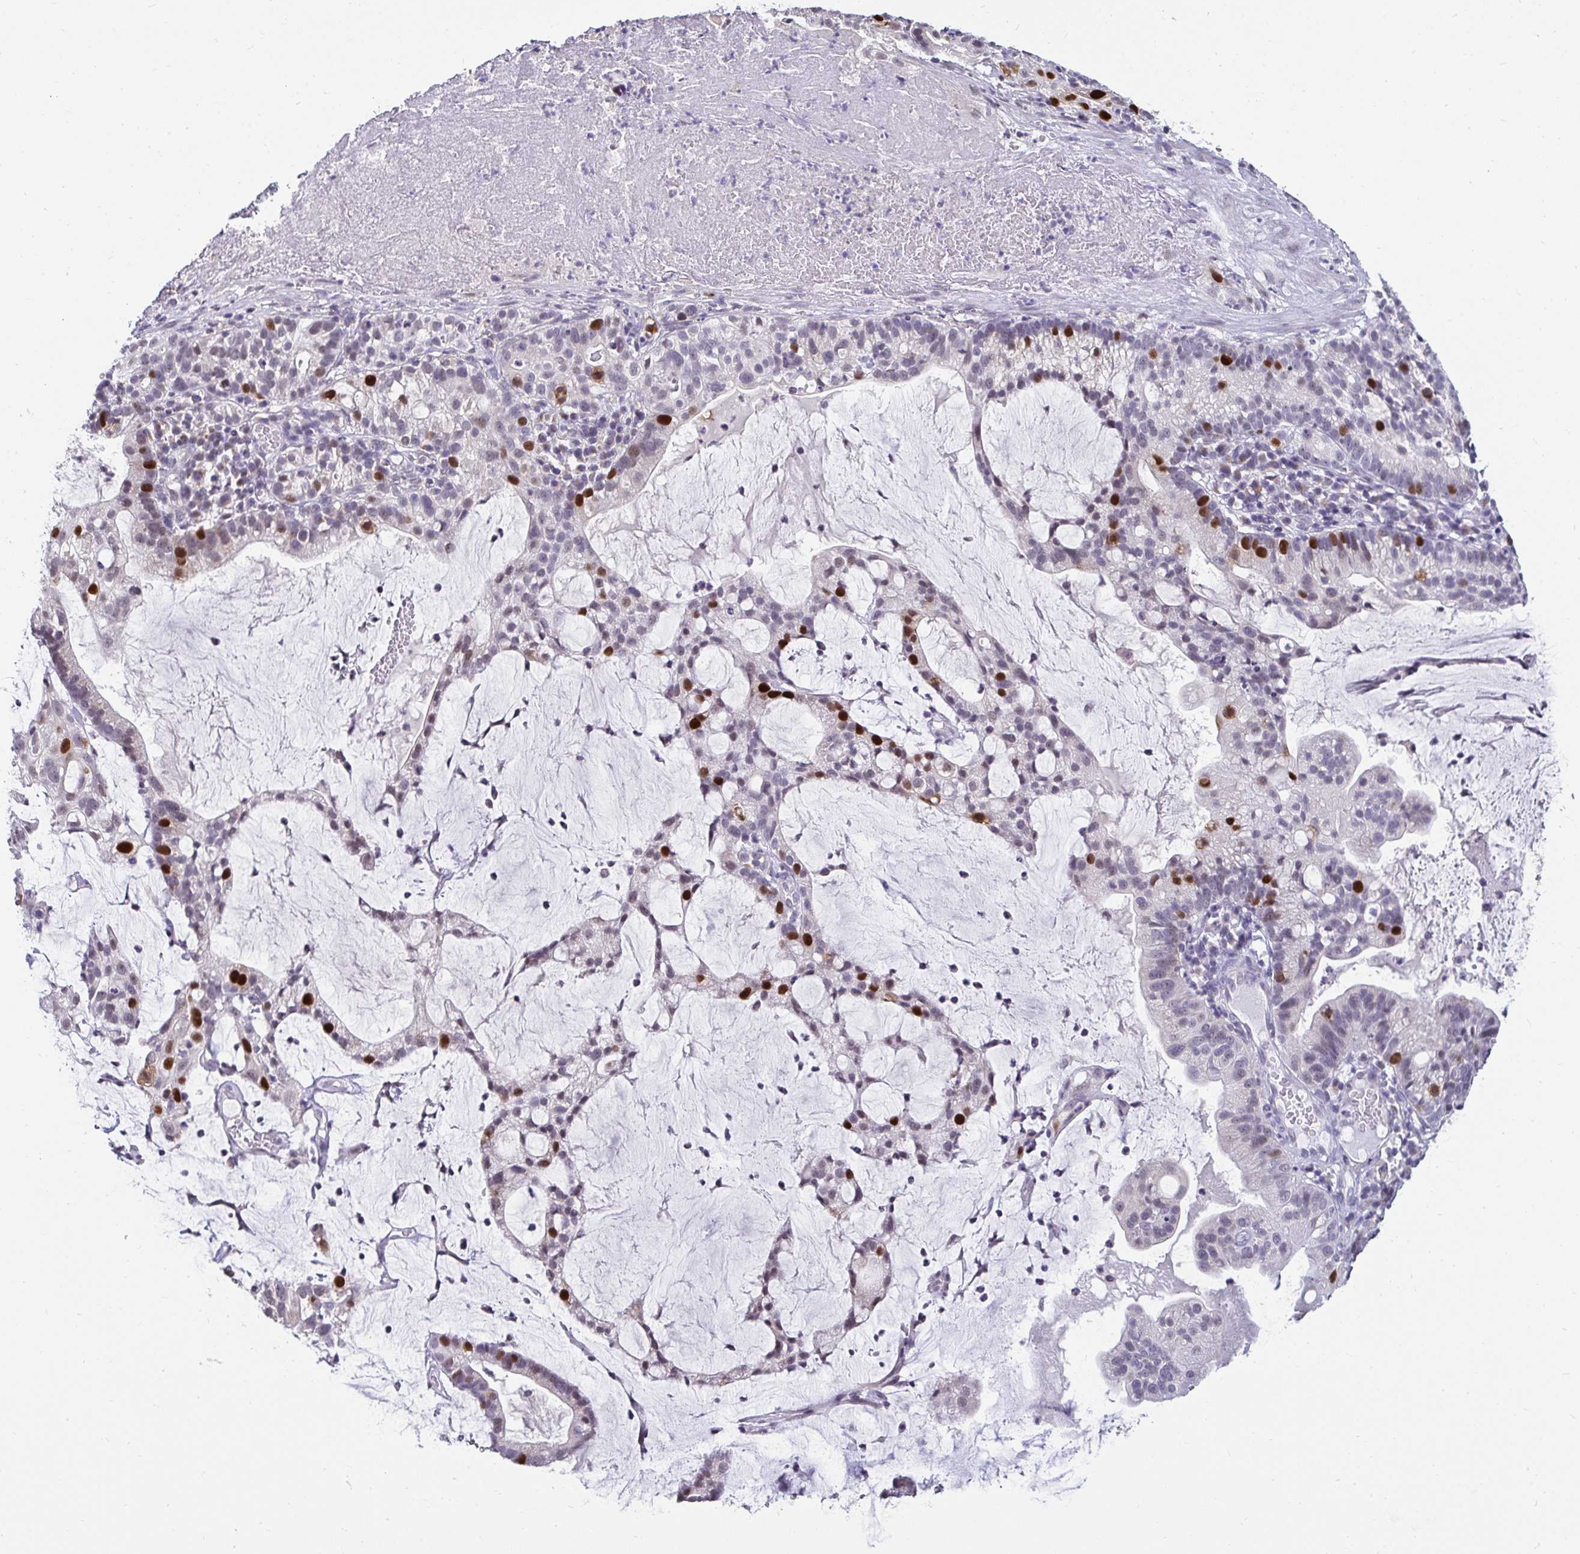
{"staining": {"intensity": "strong", "quantity": "25%-75%", "location": "nuclear"}, "tissue": "cervical cancer", "cell_type": "Tumor cells", "image_type": "cancer", "snomed": [{"axis": "morphology", "description": "Adenocarcinoma, NOS"}, {"axis": "topography", "description": "Cervix"}], "caption": "Brown immunohistochemical staining in cervical cancer reveals strong nuclear staining in approximately 25%-75% of tumor cells.", "gene": "ANLN", "patient": {"sex": "female", "age": 41}}